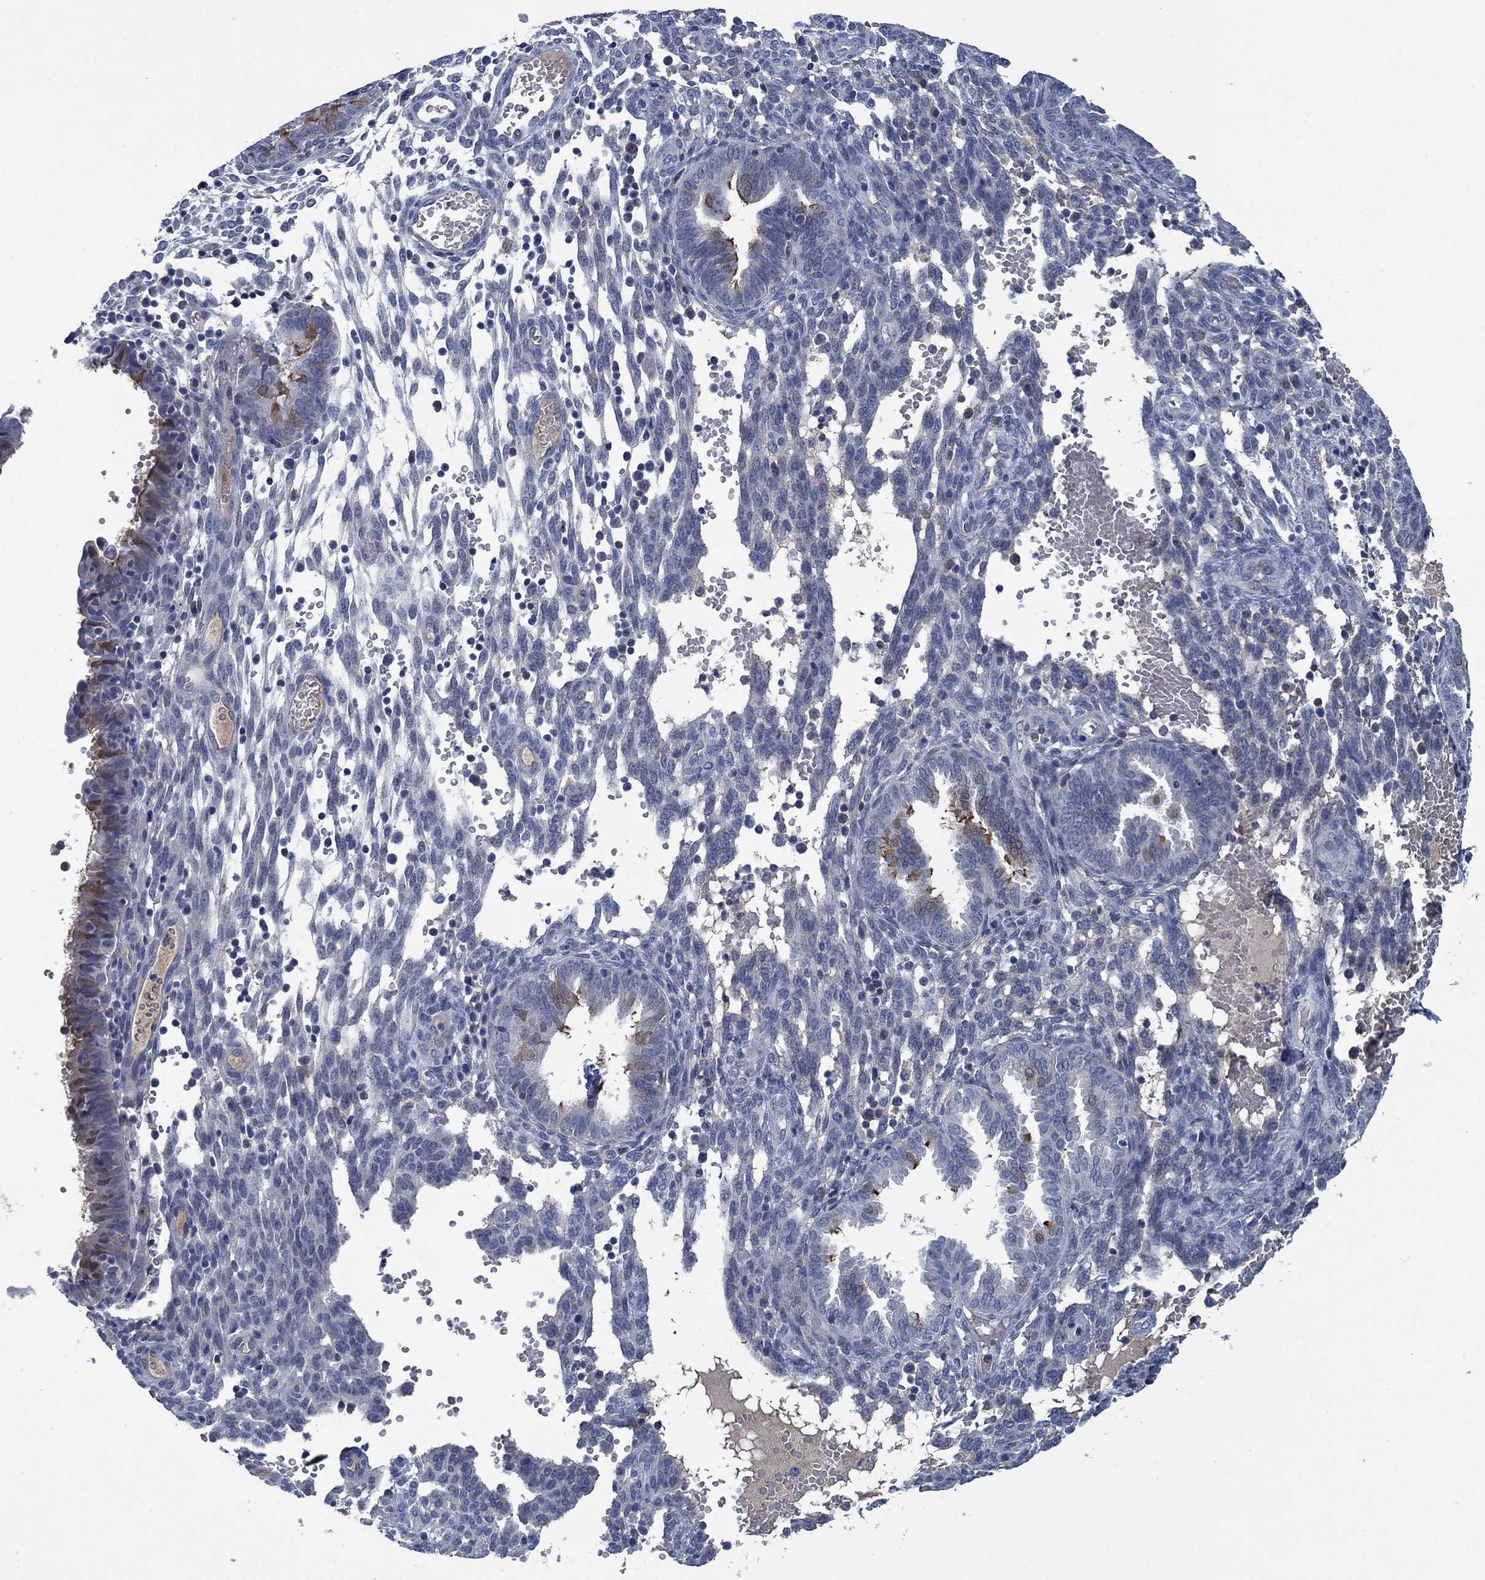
{"staining": {"intensity": "negative", "quantity": "none", "location": "none"}, "tissue": "endometrium", "cell_type": "Cells in endometrial stroma", "image_type": "normal", "snomed": [{"axis": "morphology", "description": "Normal tissue, NOS"}, {"axis": "topography", "description": "Endometrium"}], "caption": "Immunohistochemistry (IHC) of normal human endometrium reveals no positivity in cells in endometrial stroma.", "gene": "PNMA8A", "patient": {"sex": "female", "age": 42}}